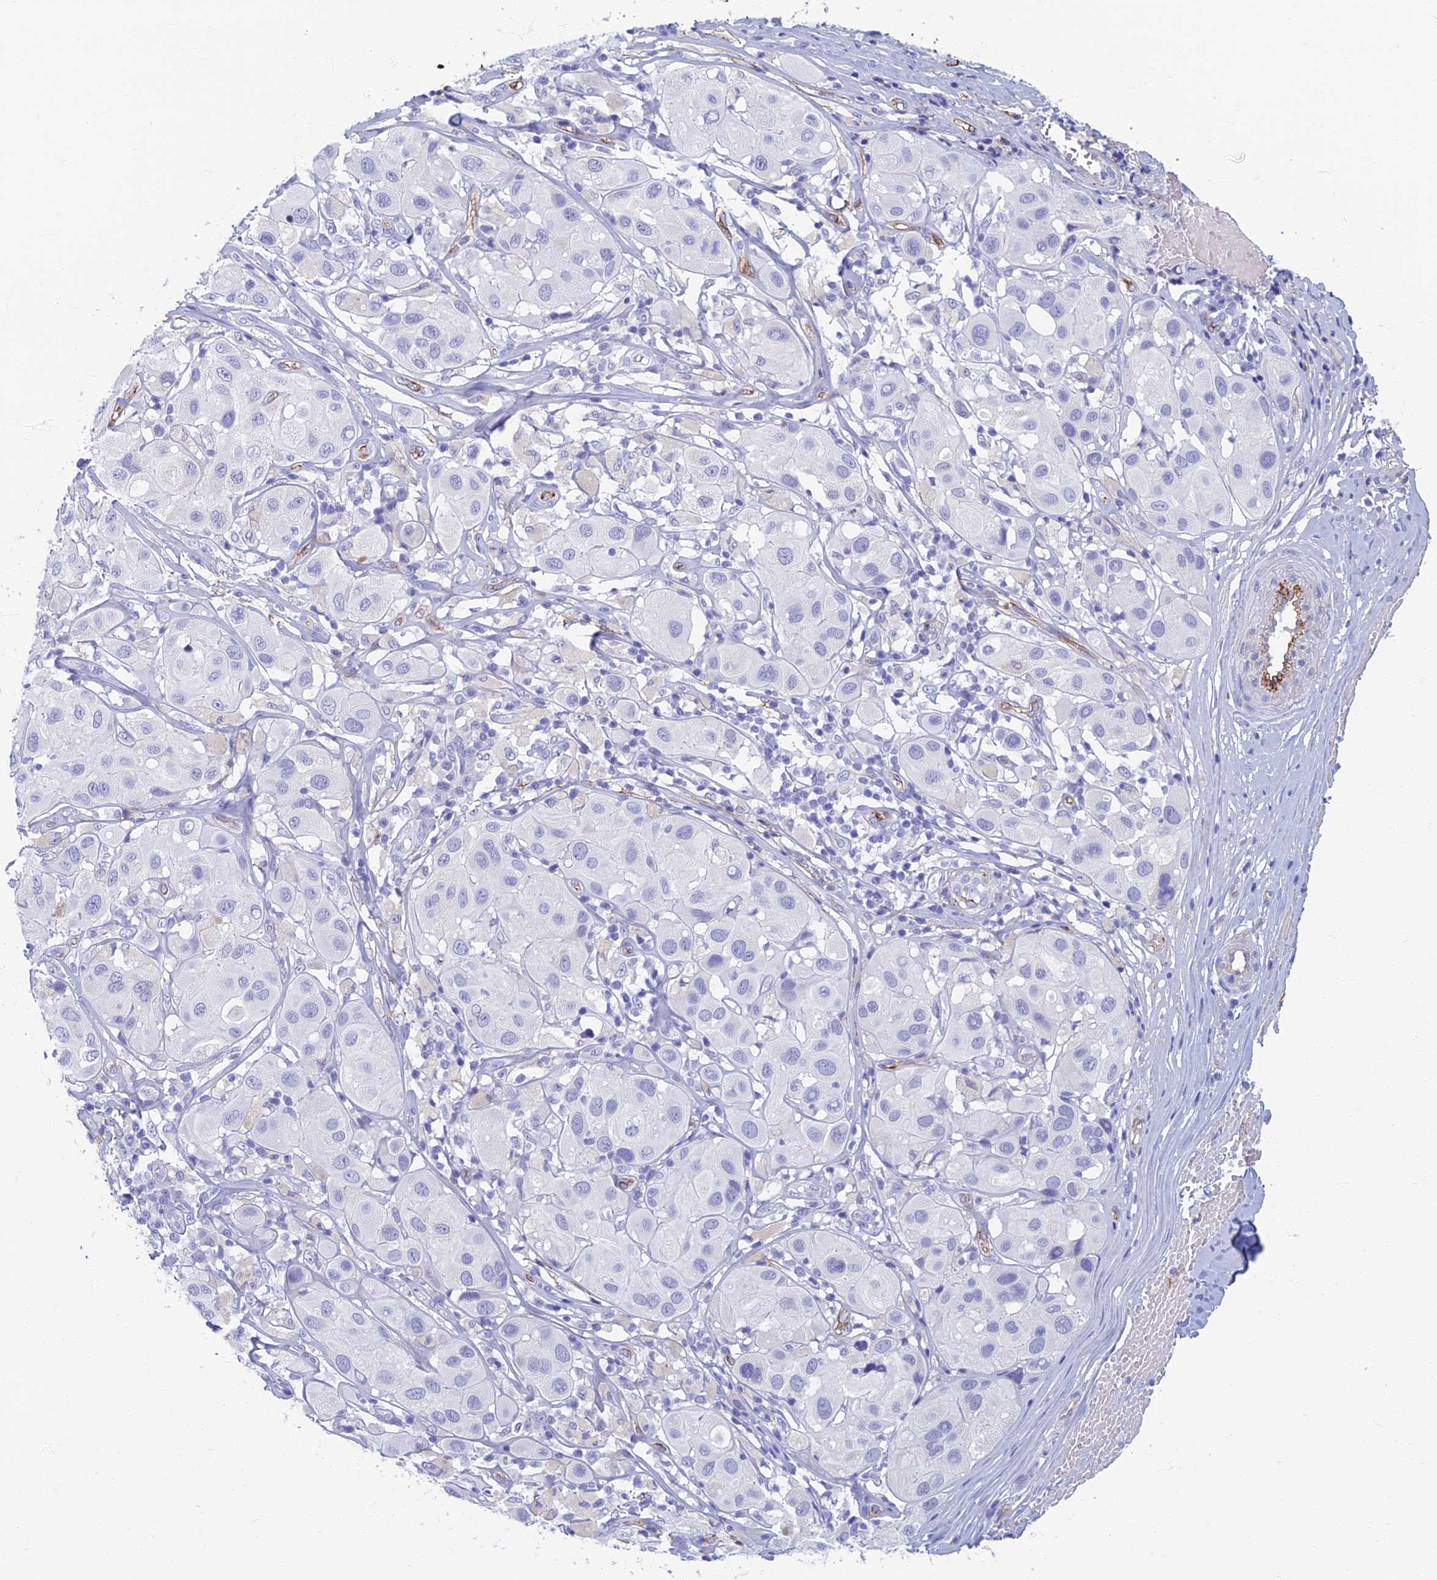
{"staining": {"intensity": "negative", "quantity": "none", "location": "none"}, "tissue": "melanoma", "cell_type": "Tumor cells", "image_type": "cancer", "snomed": [{"axis": "morphology", "description": "Malignant melanoma, Metastatic site"}, {"axis": "topography", "description": "Skin"}], "caption": "Protein analysis of malignant melanoma (metastatic site) displays no significant expression in tumor cells.", "gene": "ETFRF1", "patient": {"sex": "male", "age": 41}}